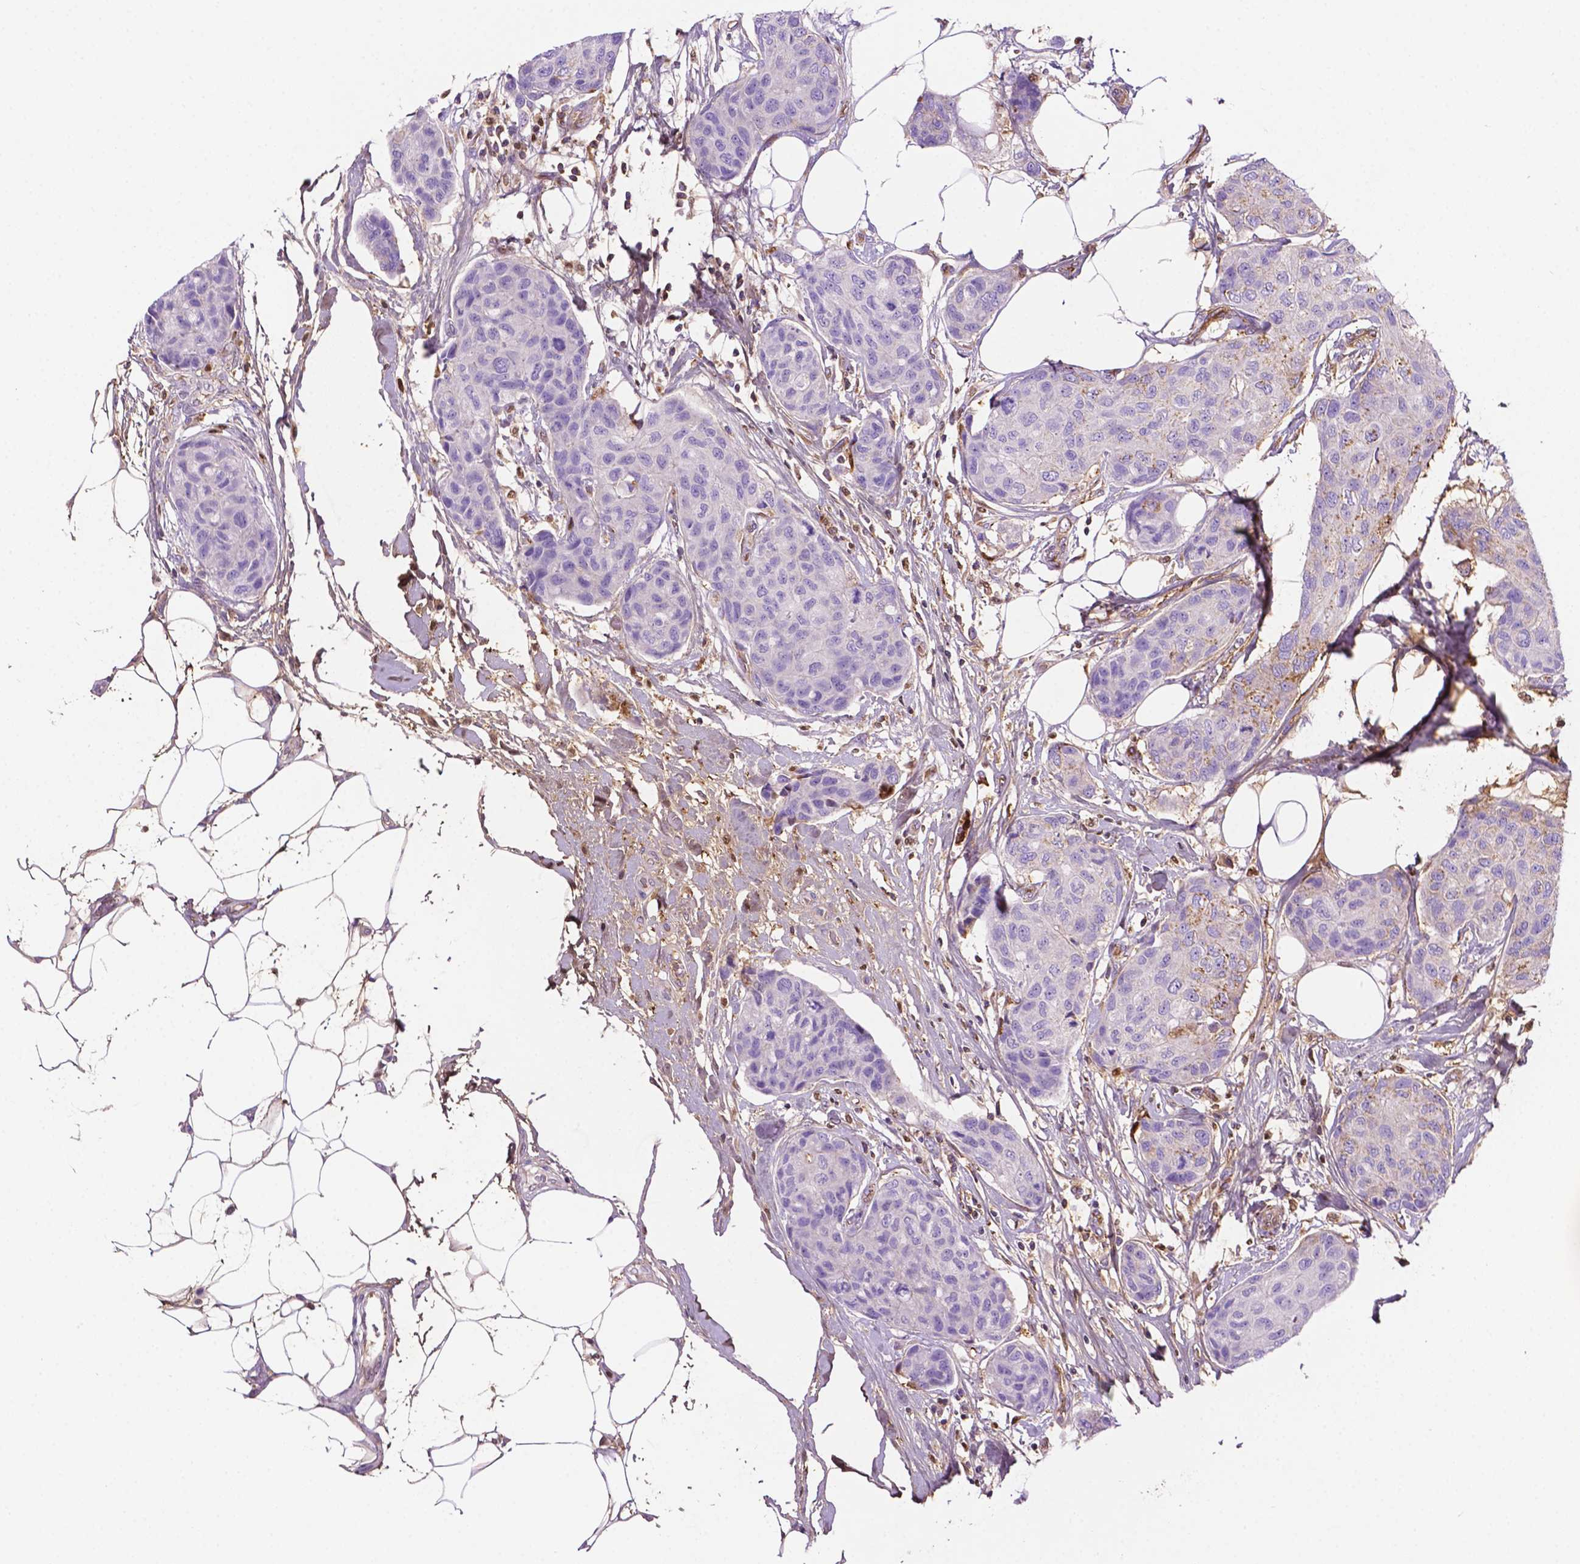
{"staining": {"intensity": "moderate", "quantity": "<25%", "location": "cytoplasmic/membranous"}, "tissue": "breast cancer", "cell_type": "Tumor cells", "image_type": "cancer", "snomed": [{"axis": "morphology", "description": "Duct carcinoma"}, {"axis": "topography", "description": "Breast"}], "caption": "Invasive ductal carcinoma (breast) stained with DAB (3,3'-diaminobenzidine) immunohistochemistry (IHC) demonstrates low levels of moderate cytoplasmic/membranous expression in about <25% of tumor cells.", "gene": "DCN", "patient": {"sex": "female", "age": 80}}